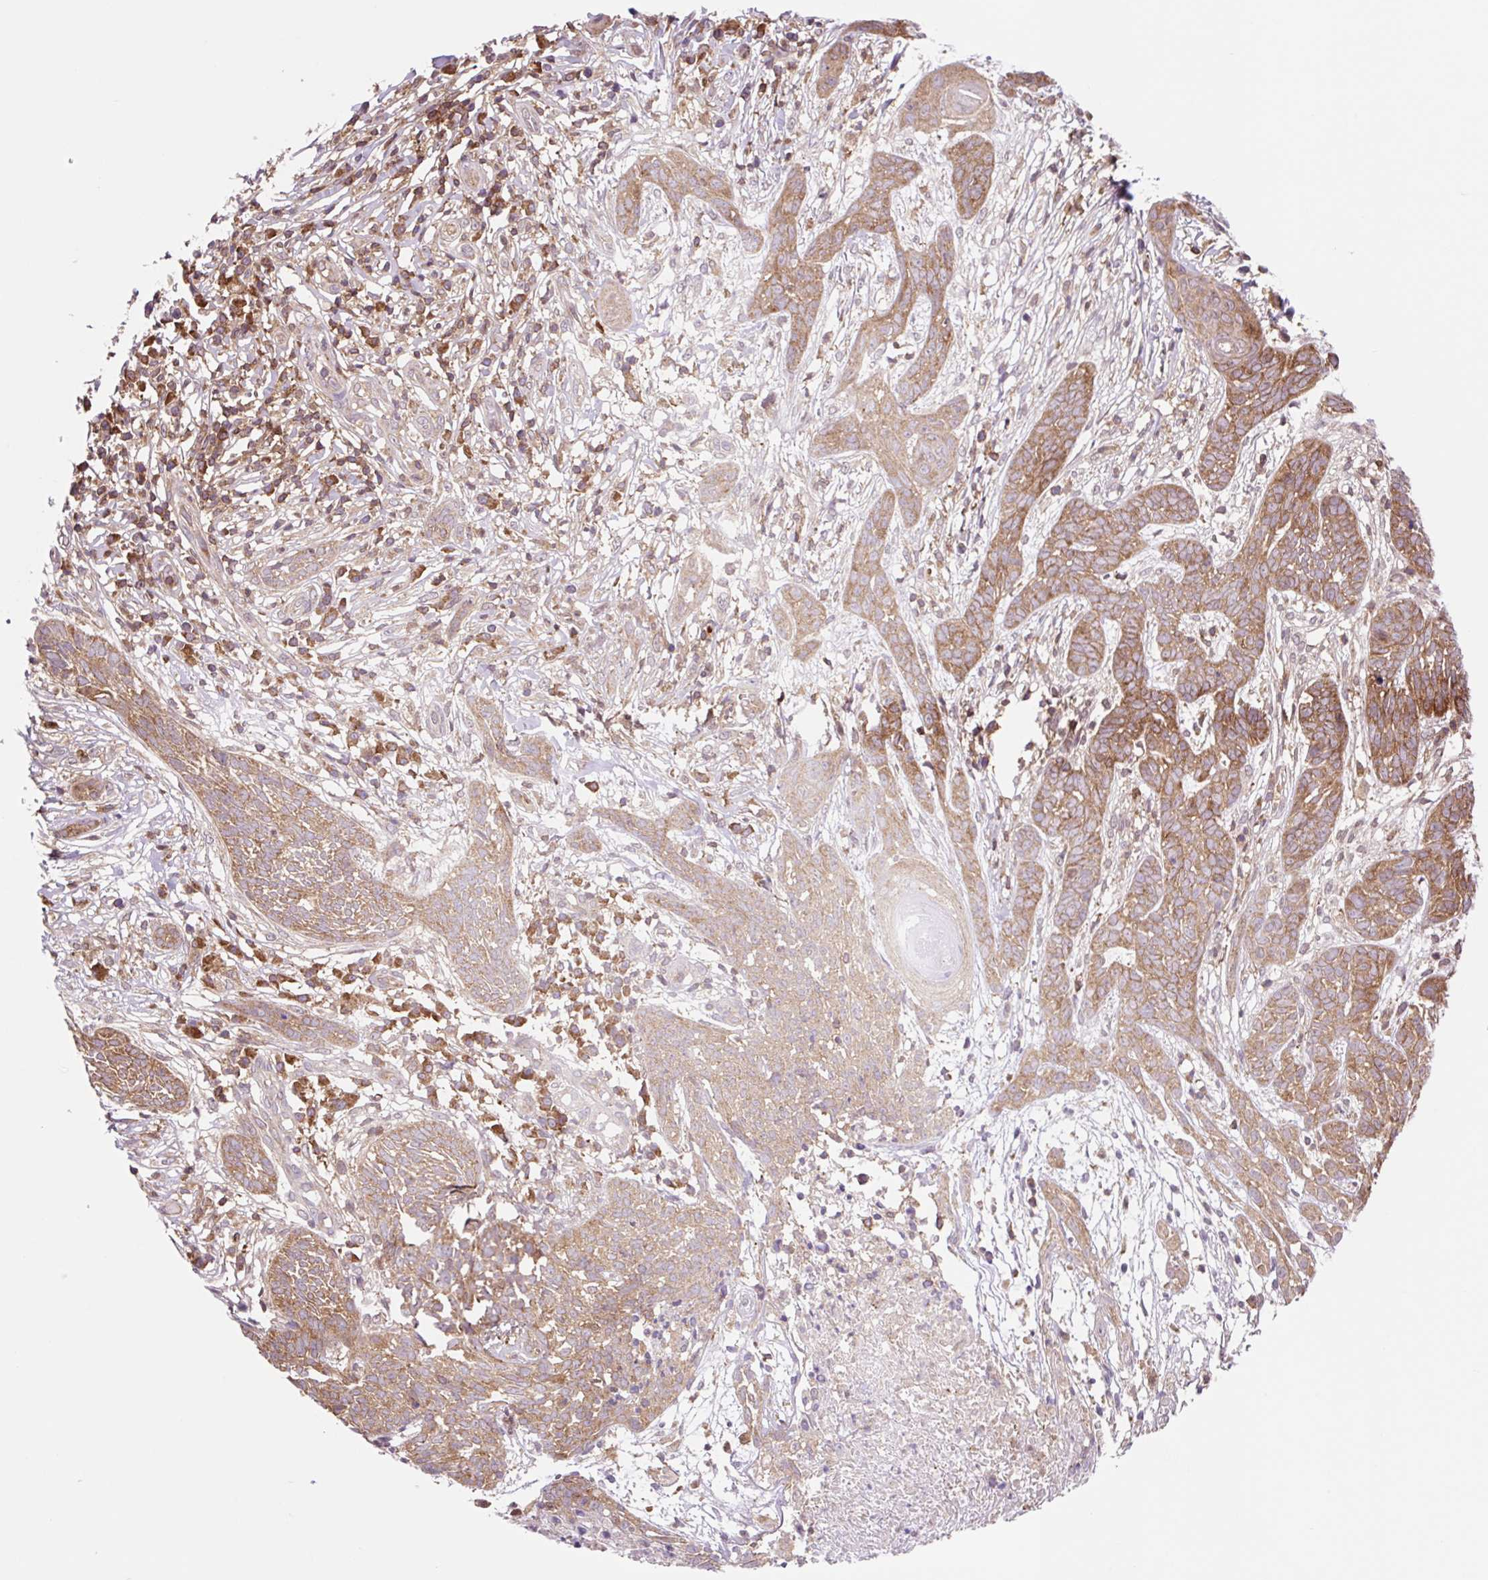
{"staining": {"intensity": "moderate", "quantity": ">75%", "location": "cytoplasmic/membranous"}, "tissue": "skin cancer", "cell_type": "Tumor cells", "image_type": "cancer", "snomed": [{"axis": "morphology", "description": "Basal cell carcinoma"}, {"axis": "topography", "description": "Skin"}, {"axis": "topography", "description": "Skin, foot"}], "caption": "A medium amount of moderate cytoplasmic/membranous expression is appreciated in approximately >75% of tumor cells in skin basal cell carcinoma tissue.", "gene": "VPS4A", "patient": {"sex": "female", "age": 86}}